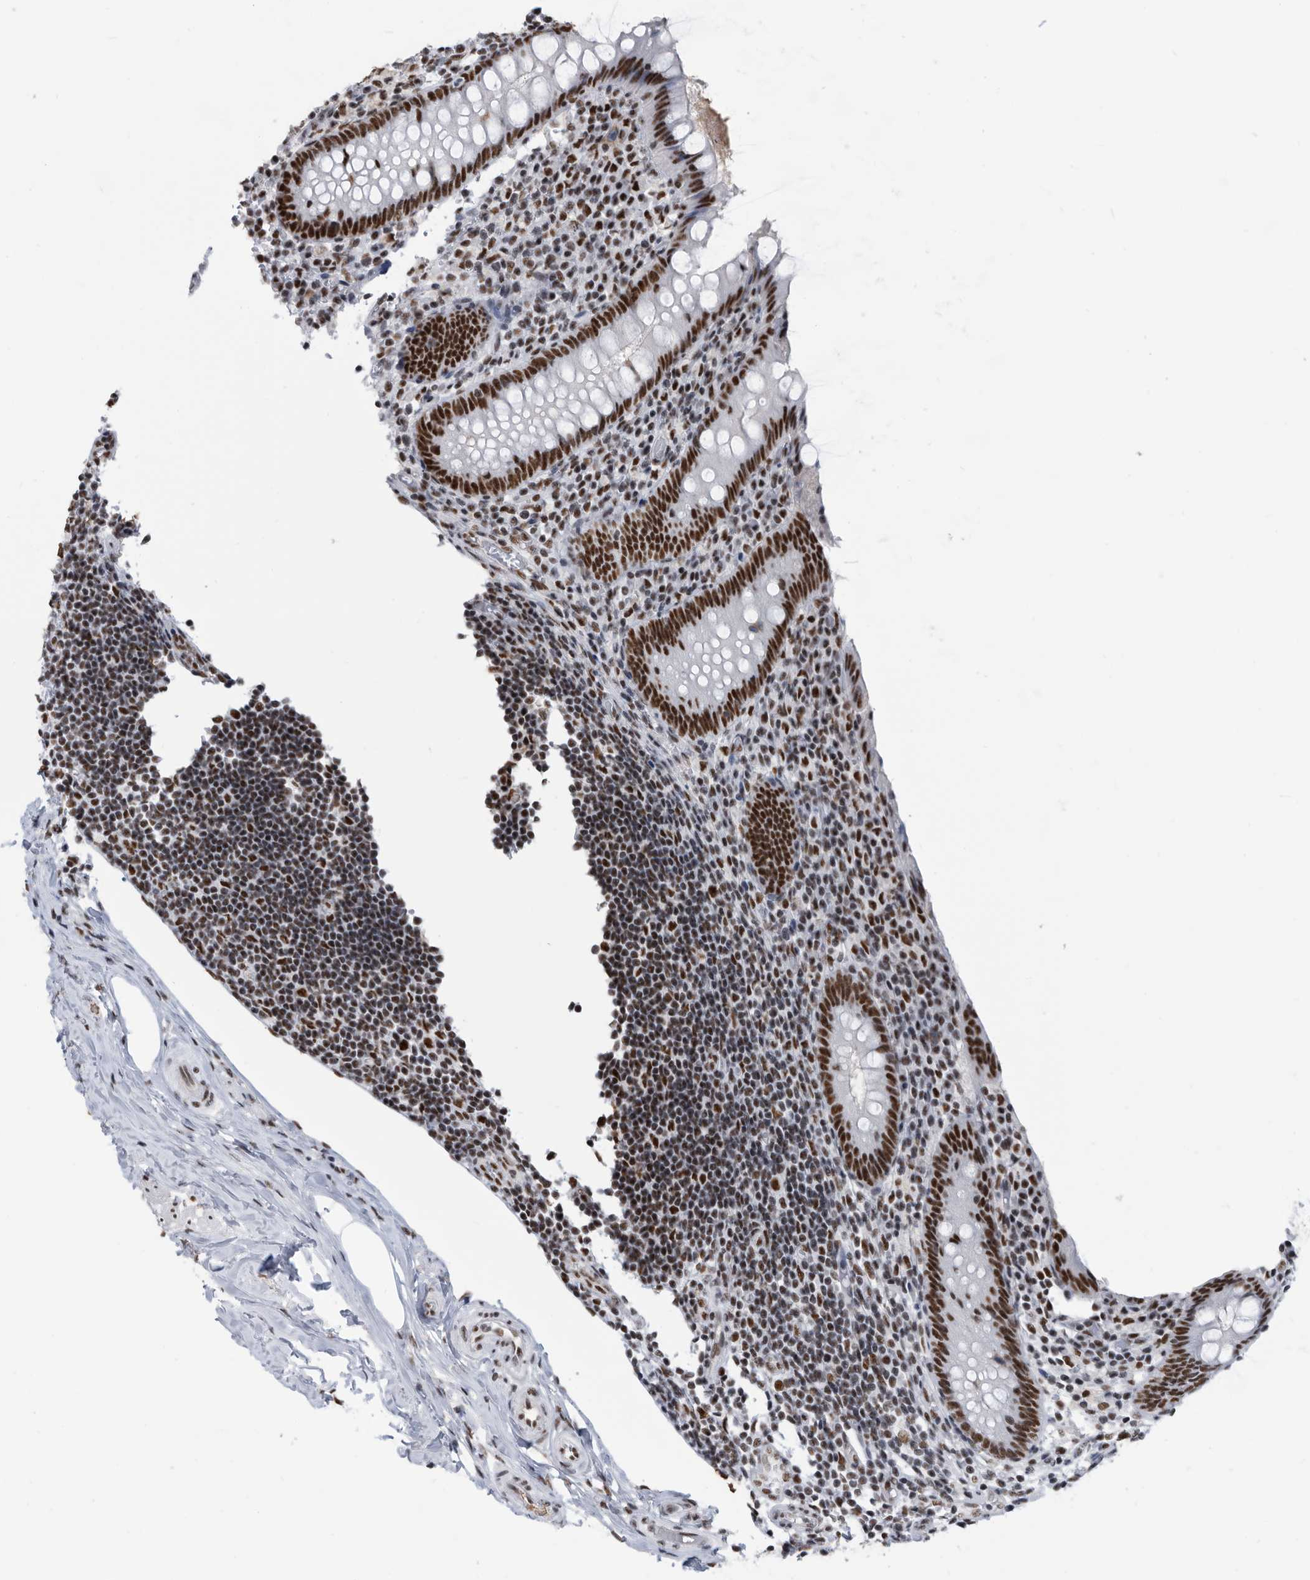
{"staining": {"intensity": "strong", "quantity": ">75%", "location": "nuclear"}, "tissue": "appendix", "cell_type": "Glandular cells", "image_type": "normal", "snomed": [{"axis": "morphology", "description": "Normal tissue, NOS"}, {"axis": "topography", "description": "Appendix"}], "caption": "High-magnification brightfield microscopy of unremarkable appendix stained with DAB (3,3'-diaminobenzidine) (brown) and counterstained with hematoxylin (blue). glandular cells exhibit strong nuclear positivity is seen in approximately>75% of cells.", "gene": "SF3A1", "patient": {"sex": "female", "age": 17}}